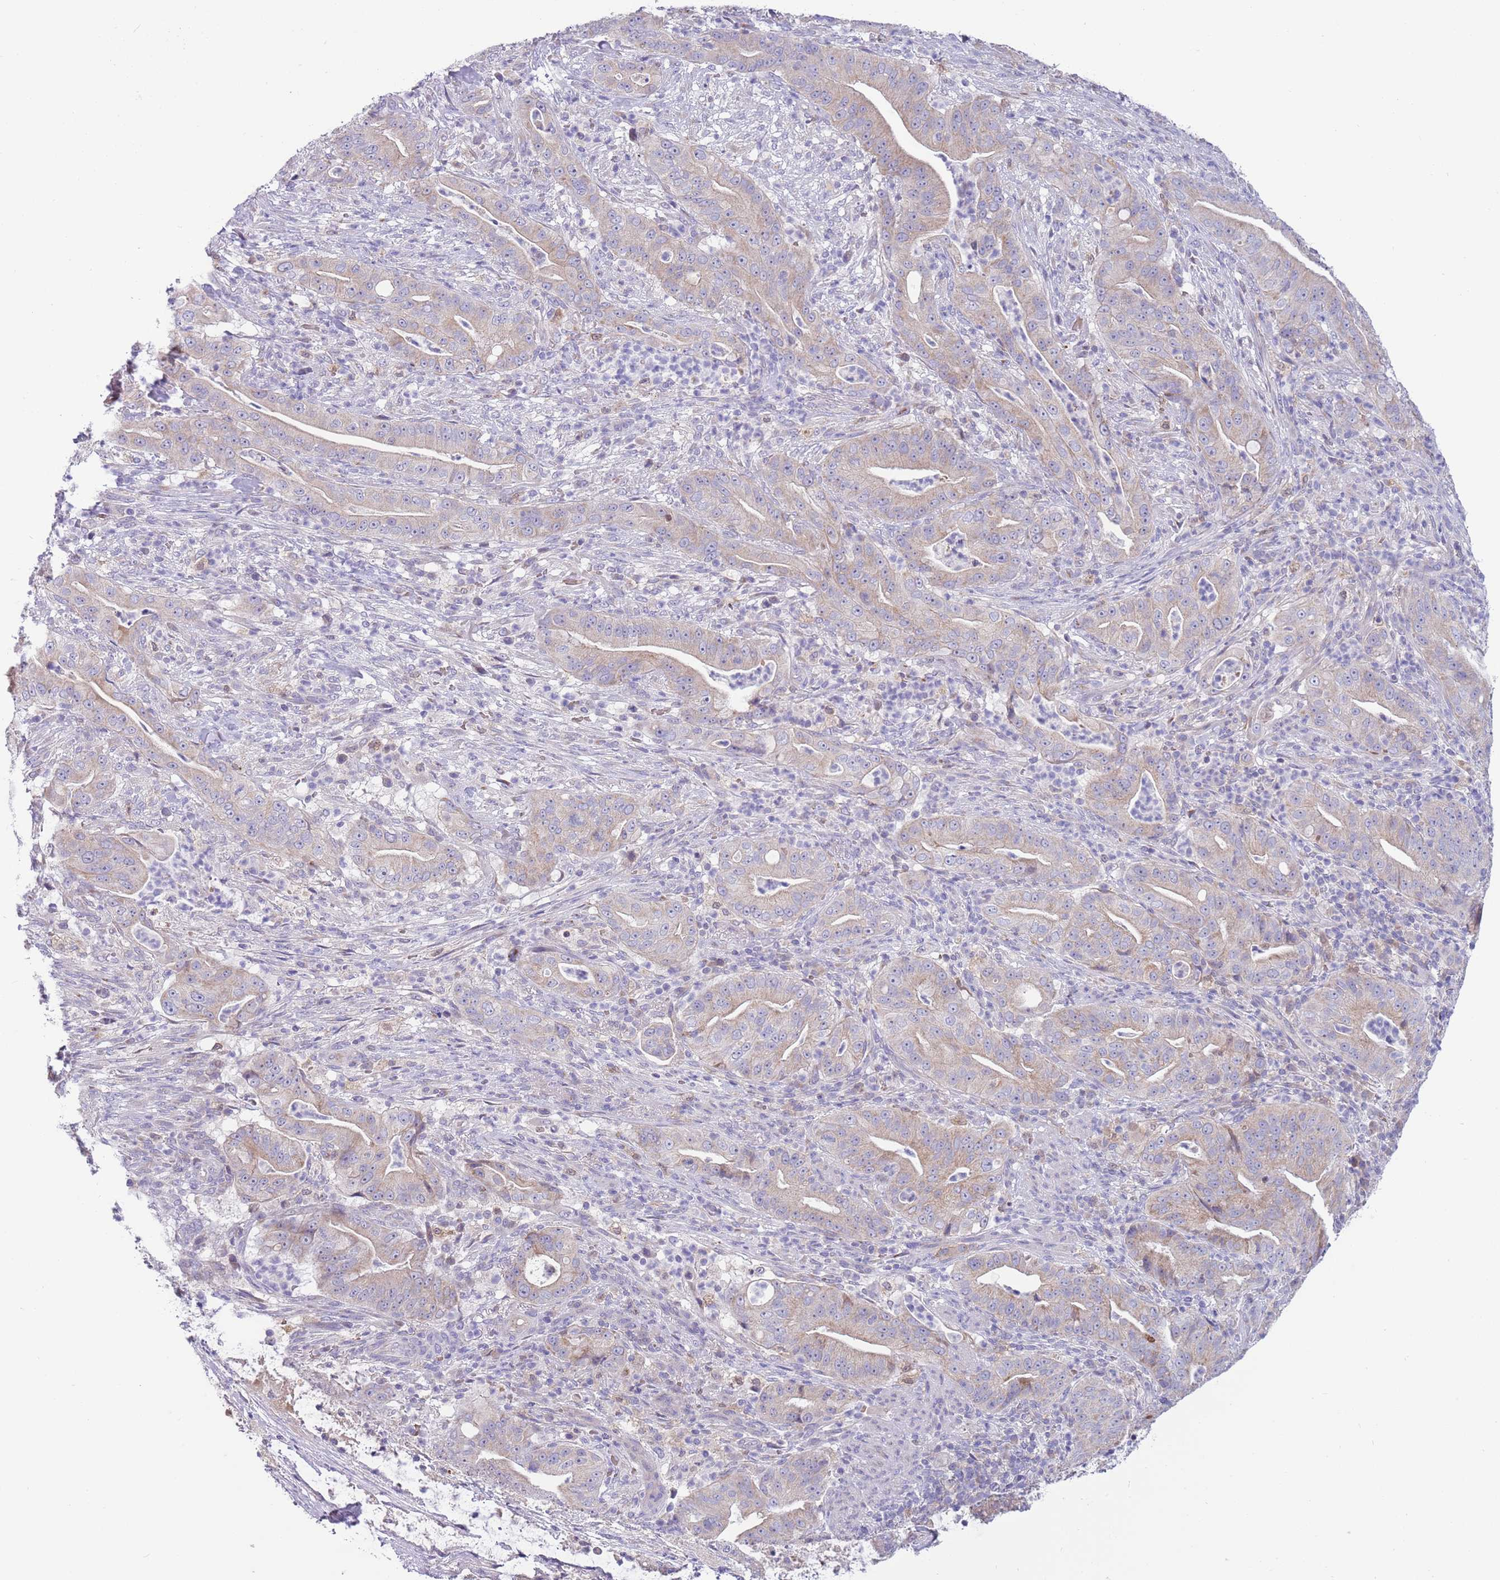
{"staining": {"intensity": "weak", "quantity": "25%-75%", "location": "cytoplasmic/membranous"}, "tissue": "pancreatic cancer", "cell_type": "Tumor cells", "image_type": "cancer", "snomed": [{"axis": "morphology", "description": "Adenocarcinoma, NOS"}, {"axis": "topography", "description": "Pancreas"}], "caption": "The photomicrograph shows immunohistochemical staining of pancreatic cancer. There is weak cytoplasmic/membranous positivity is present in about 25%-75% of tumor cells.", "gene": "DDHD1", "patient": {"sex": "male", "age": 71}}